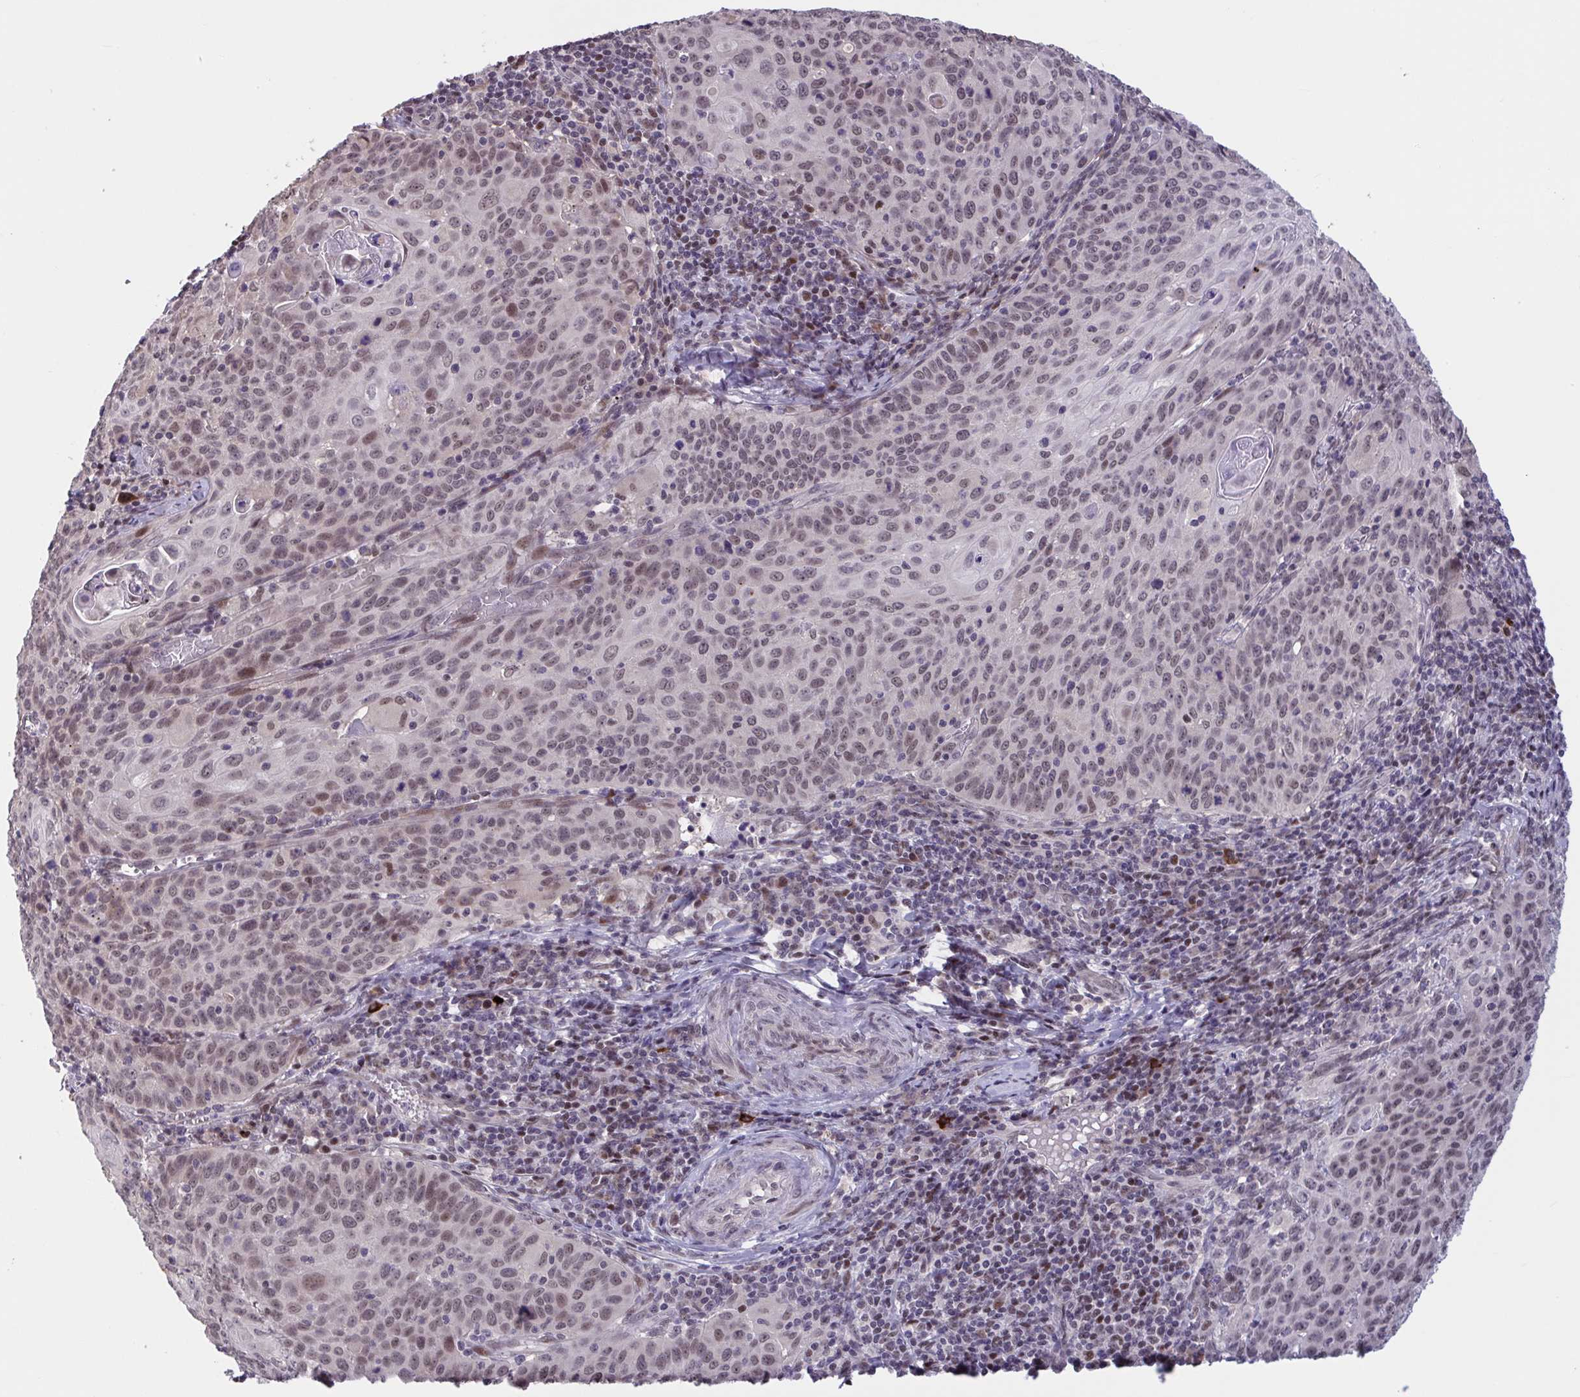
{"staining": {"intensity": "moderate", "quantity": "25%-75%", "location": "nuclear"}, "tissue": "cervical cancer", "cell_type": "Tumor cells", "image_type": "cancer", "snomed": [{"axis": "morphology", "description": "Squamous cell carcinoma, NOS"}, {"axis": "topography", "description": "Cervix"}], "caption": "High-power microscopy captured an immunohistochemistry histopathology image of cervical cancer (squamous cell carcinoma), revealing moderate nuclear expression in approximately 25%-75% of tumor cells.", "gene": "ZNF414", "patient": {"sex": "female", "age": 65}}